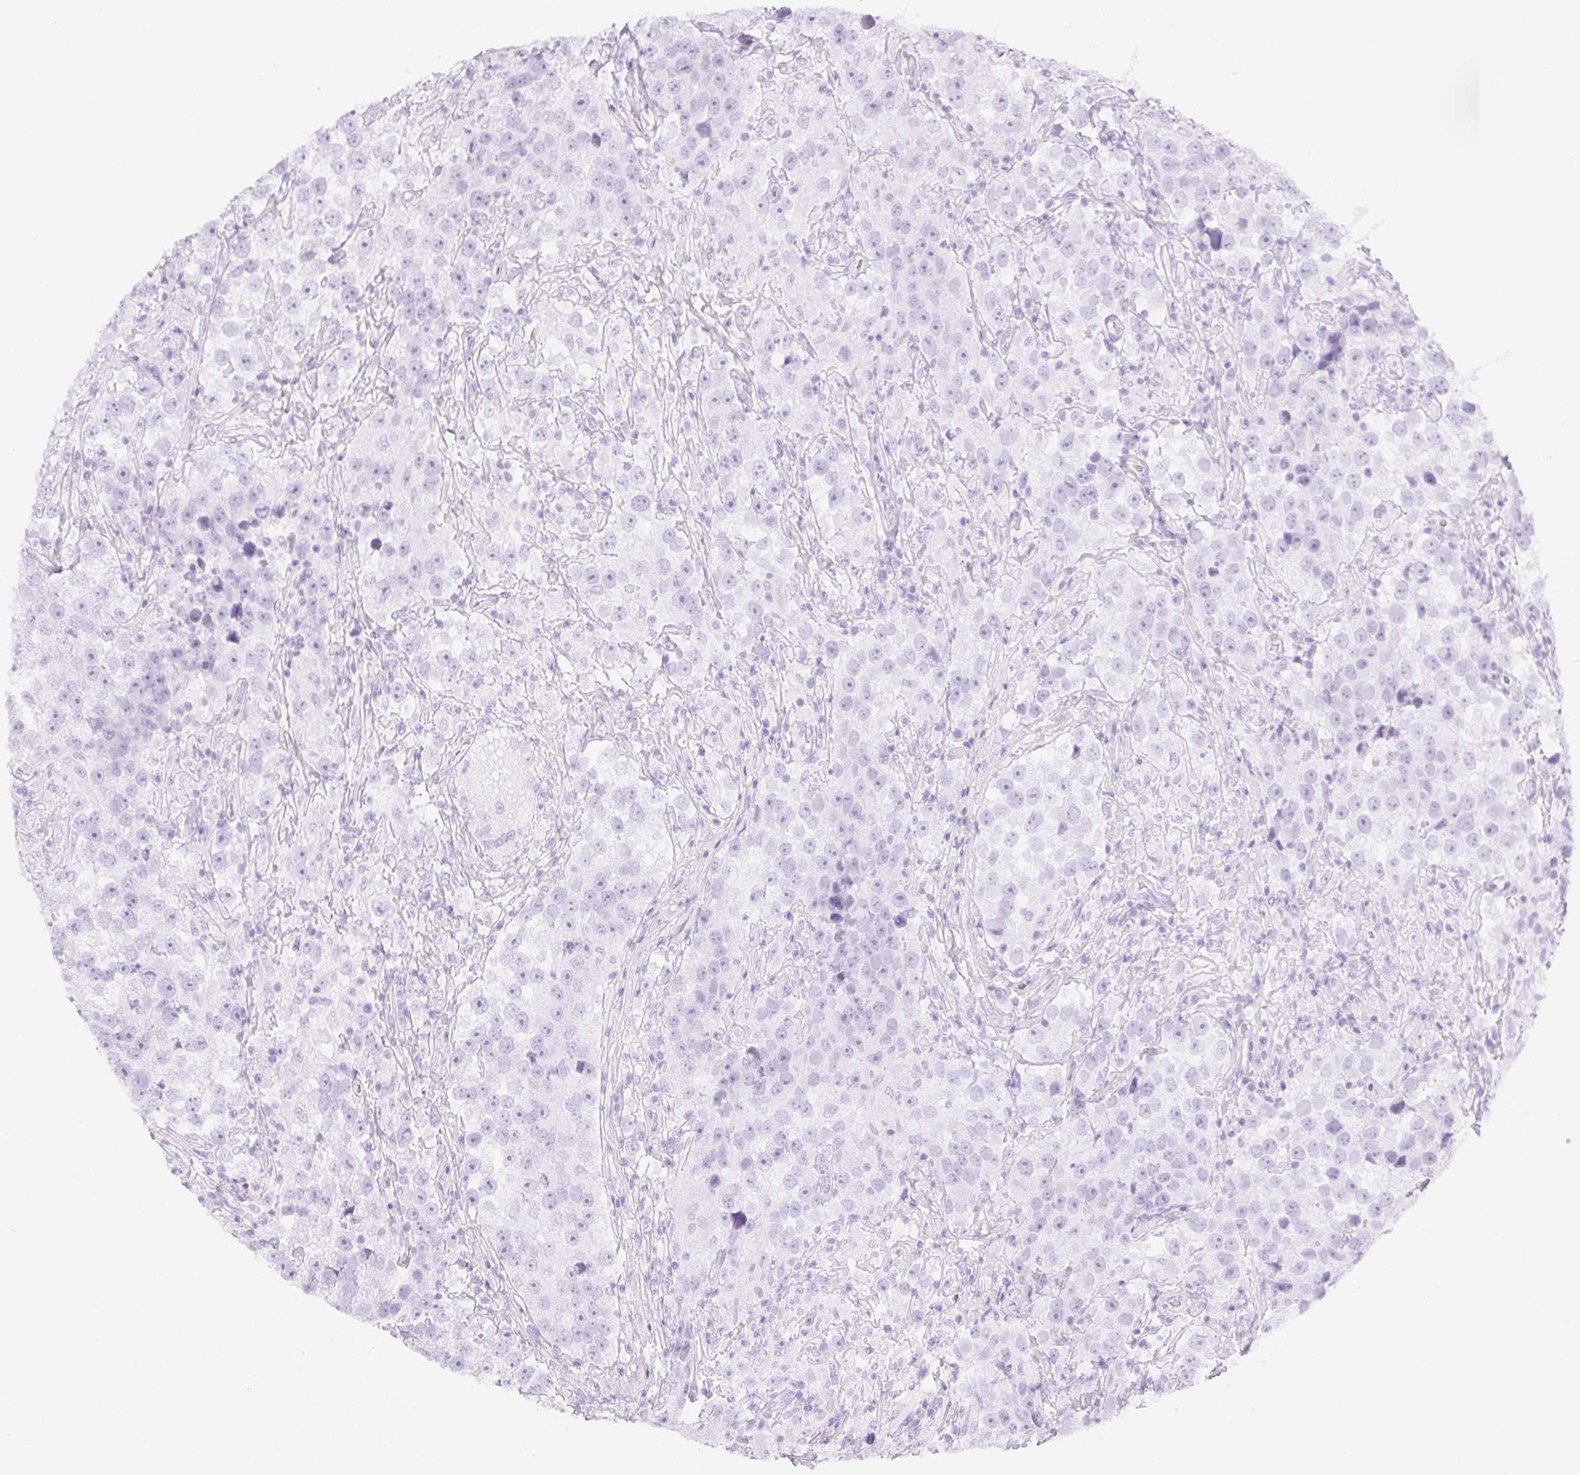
{"staining": {"intensity": "negative", "quantity": "none", "location": "none"}, "tissue": "testis cancer", "cell_type": "Tumor cells", "image_type": "cancer", "snomed": [{"axis": "morphology", "description": "Seminoma, NOS"}, {"axis": "topography", "description": "Testis"}], "caption": "Photomicrograph shows no significant protein staining in tumor cells of testis cancer (seminoma). (DAB (3,3'-diaminobenzidine) immunohistochemistry visualized using brightfield microscopy, high magnification).", "gene": "ATP6V1G3", "patient": {"sex": "male", "age": 46}}